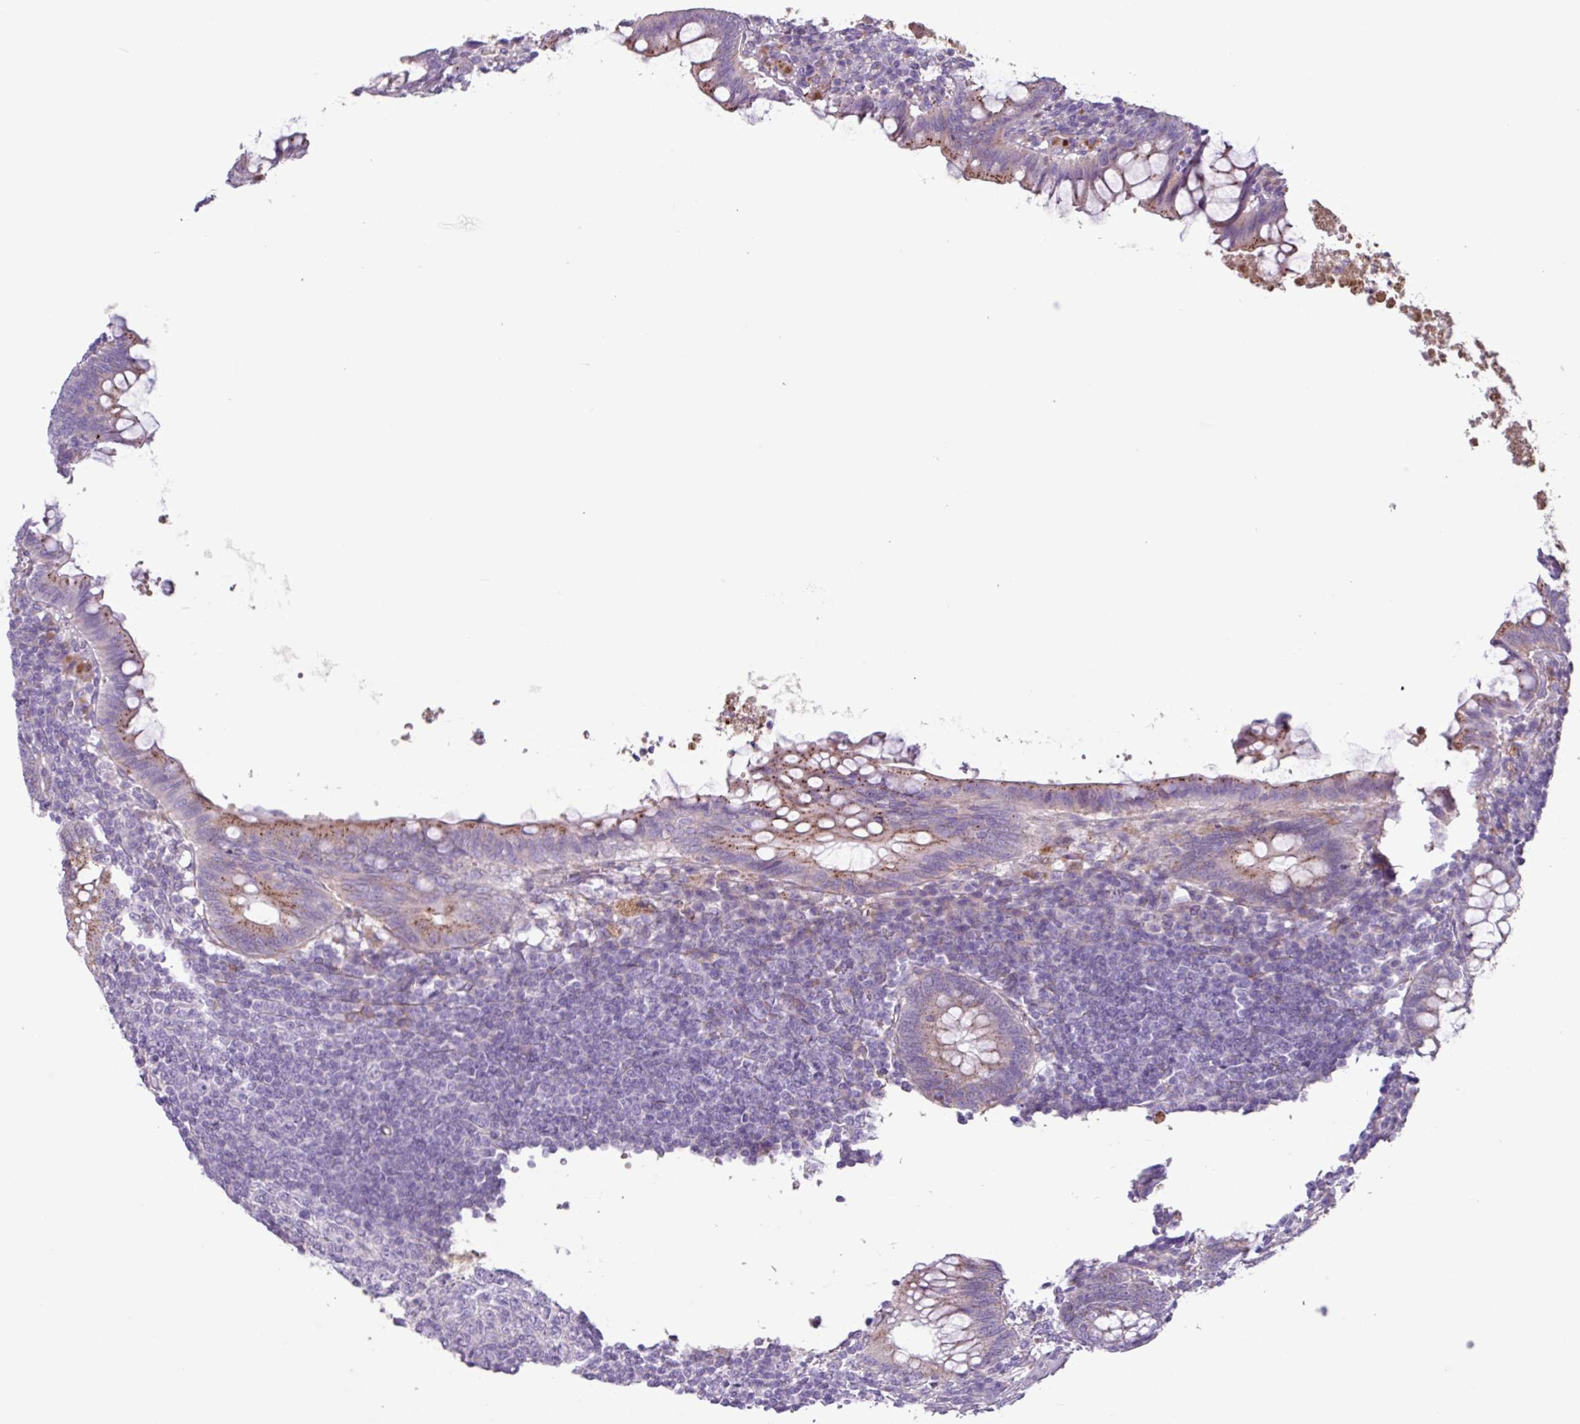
{"staining": {"intensity": "moderate", "quantity": ">75%", "location": "cytoplasmic/membranous"}, "tissue": "appendix", "cell_type": "Glandular cells", "image_type": "normal", "snomed": [{"axis": "morphology", "description": "Normal tissue, NOS"}, {"axis": "topography", "description": "Appendix"}], "caption": "This photomicrograph exhibits immunohistochemistry staining of normal appendix, with medium moderate cytoplasmic/membranous expression in approximately >75% of glandular cells.", "gene": "C4A", "patient": {"sex": "male", "age": 83}}